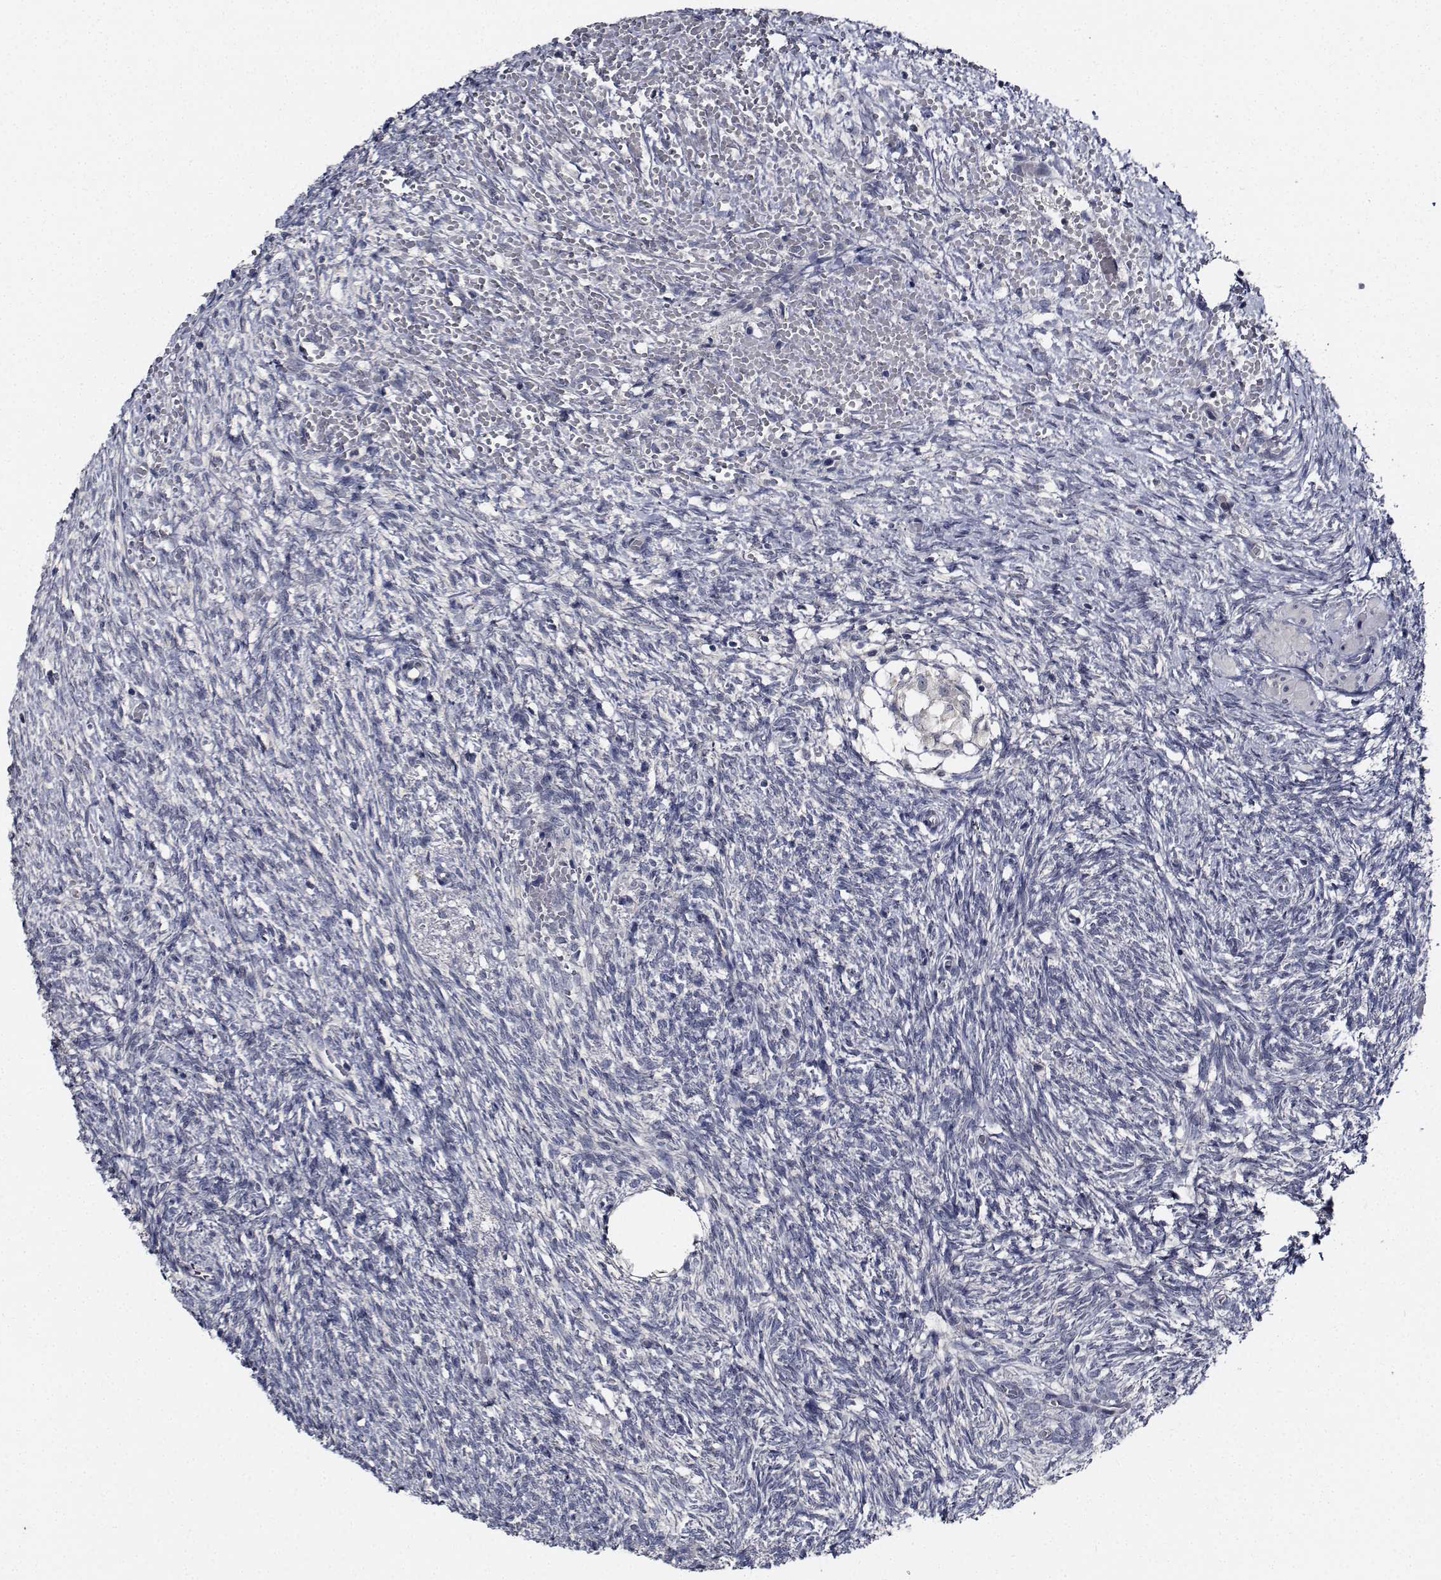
{"staining": {"intensity": "negative", "quantity": "none", "location": "none"}, "tissue": "ovary", "cell_type": "Ovarian stroma cells", "image_type": "normal", "snomed": [{"axis": "morphology", "description": "Normal tissue, NOS"}, {"axis": "topography", "description": "Ovary"}], "caption": "Image shows no protein positivity in ovarian stroma cells of normal ovary. (Immunohistochemistry, brightfield microscopy, high magnification).", "gene": "NVL", "patient": {"sex": "female", "age": 46}}